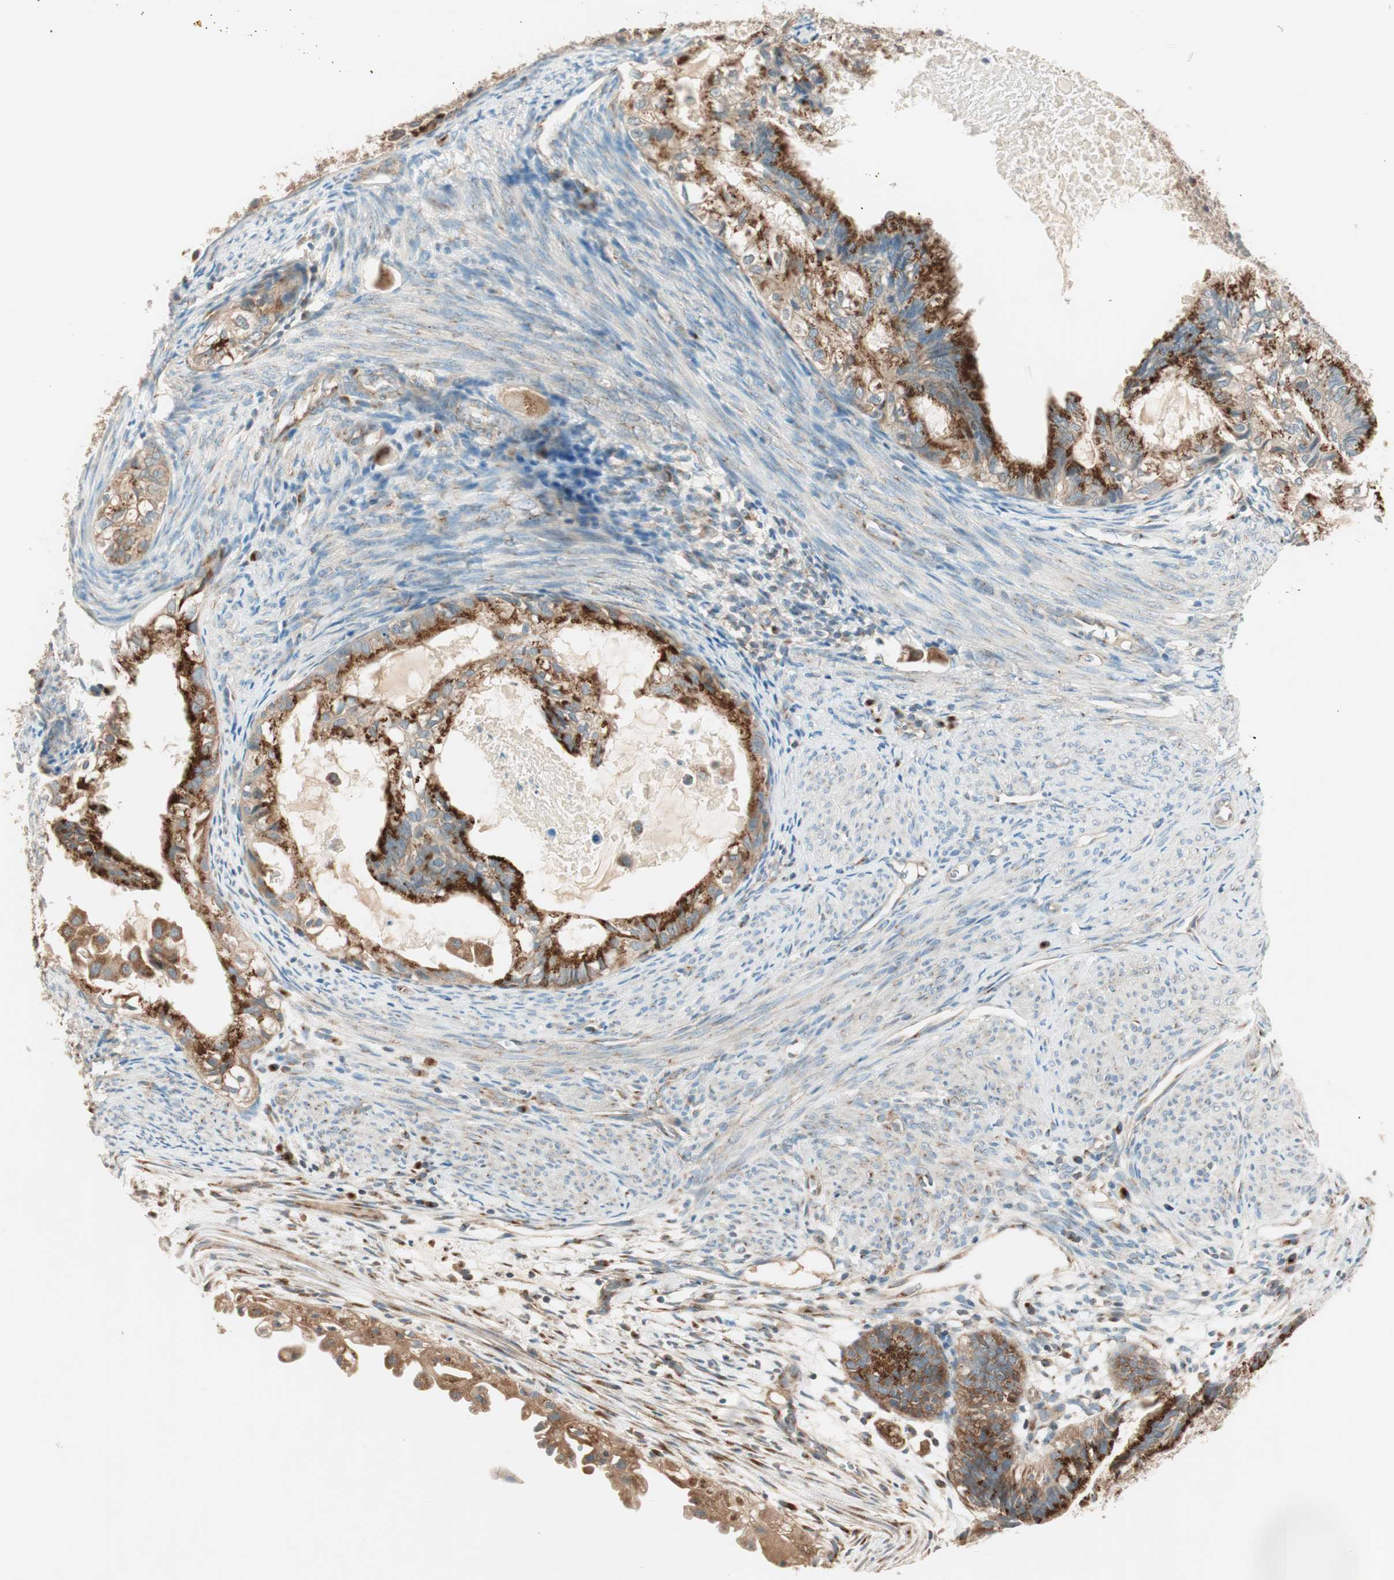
{"staining": {"intensity": "strong", "quantity": ">75%", "location": "cytoplasmic/membranous"}, "tissue": "cervical cancer", "cell_type": "Tumor cells", "image_type": "cancer", "snomed": [{"axis": "morphology", "description": "Normal tissue, NOS"}, {"axis": "morphology", "description": "Adenocarcinoma, NOS"}, {"axis": "topography", "description": "Cervix"}, {"axis": "topography", "description": "Endometrium"}], "caption": "Protein expression by immunohistochemistry exhibits strong cytoplasmic/membranous positivity in about >75% of tumor cells in cervical adenocarcinoma.", "gene": "SEC16A", "patient": {"sex": "female", "age": 86}}